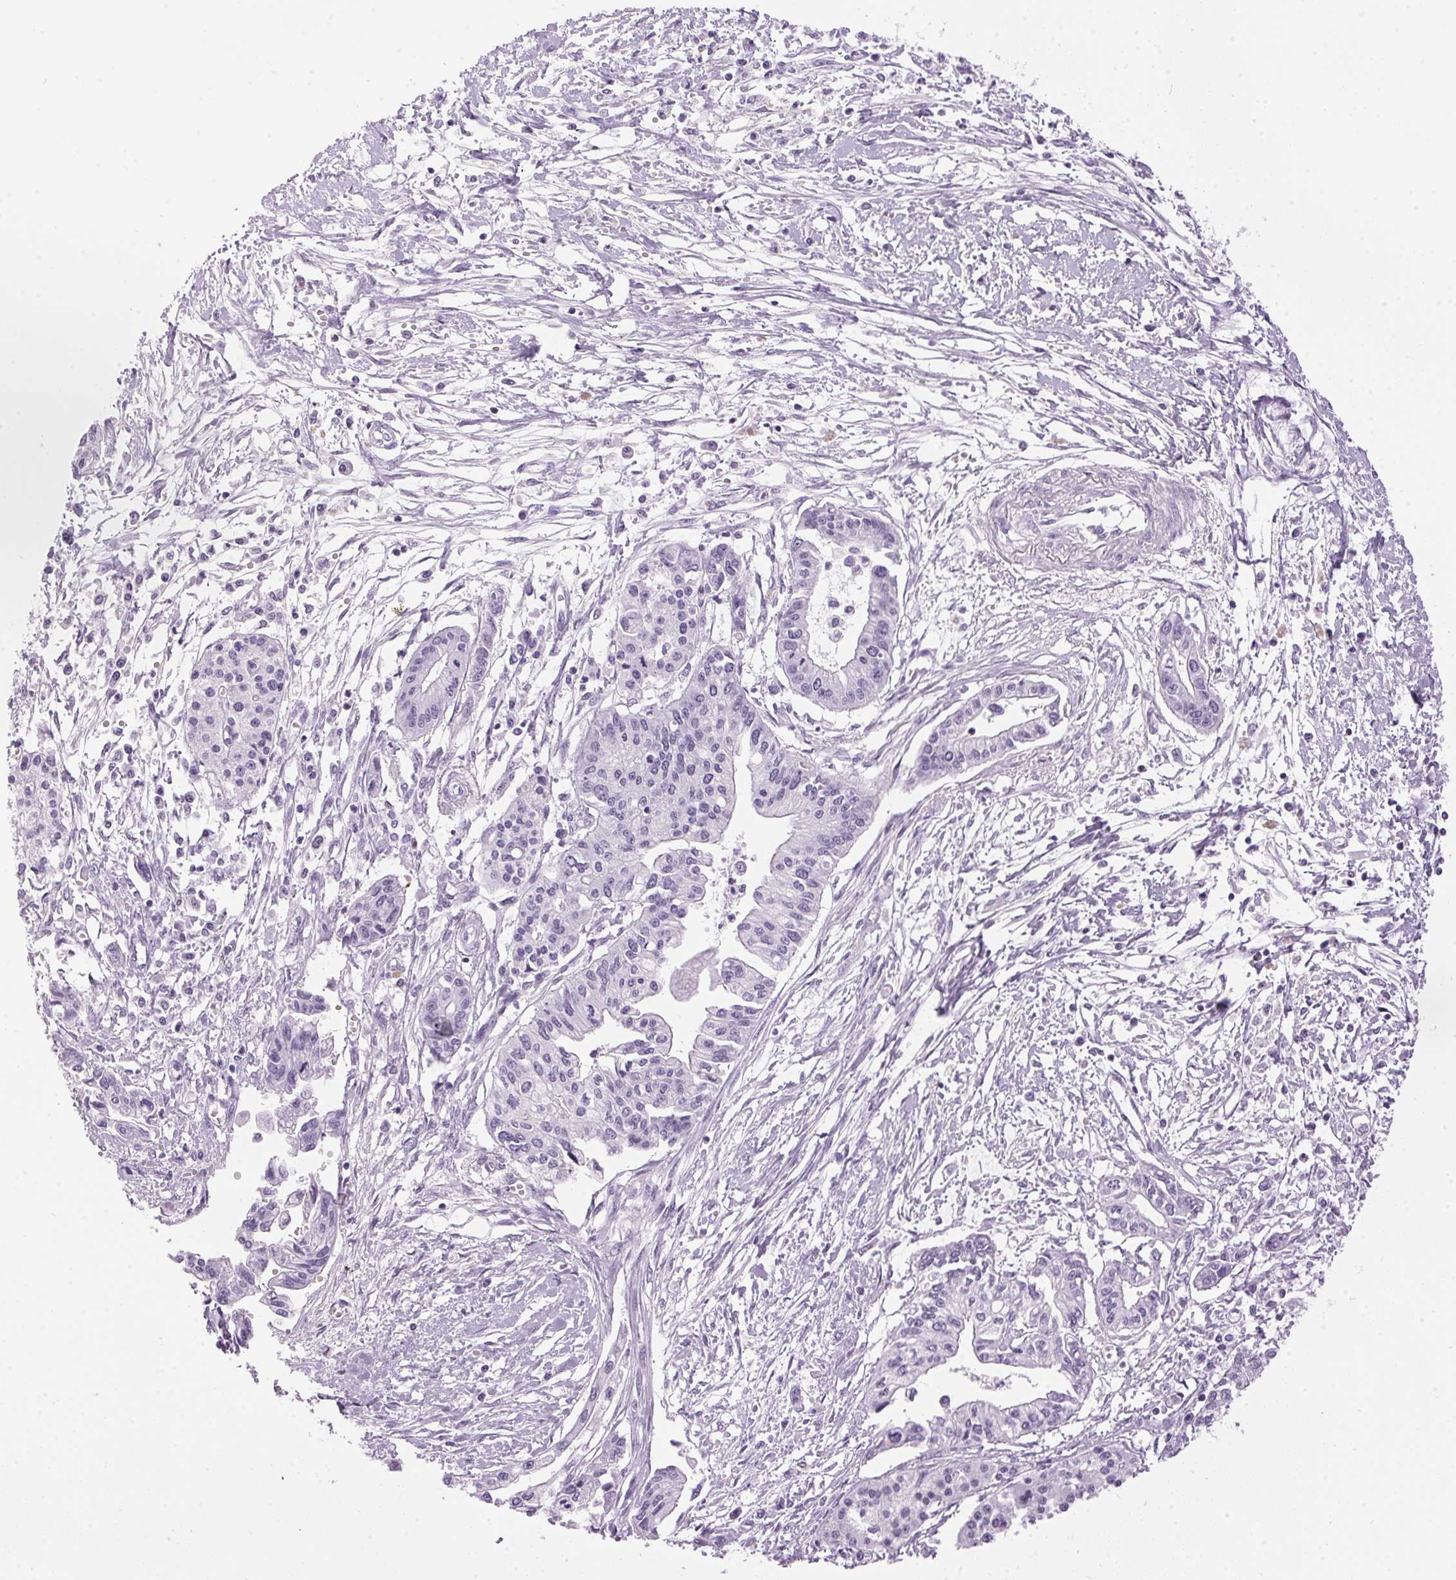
{"staining": {"intensity": "negative", "quantity": "none", "location": "none"}, "tissue": "pancreatic cancer", "cell_type": "Tumor cells", "image_type": "cancer", "snomed": [{"axis": "morphology", "description": "Adenocarcinoma, NOS"}, {"axis": "topography", "description": "Pancreas"}], "caption": "Tumor cells show no significant protein positivity in pancreatic cancer. Brightfield microscopy of immunohistochemistry stained with DAB (brown) and hematoxylin (blue), captured at high magnification.", "gene": "SP7", "patient": {"sex": "male", "age": 60}}